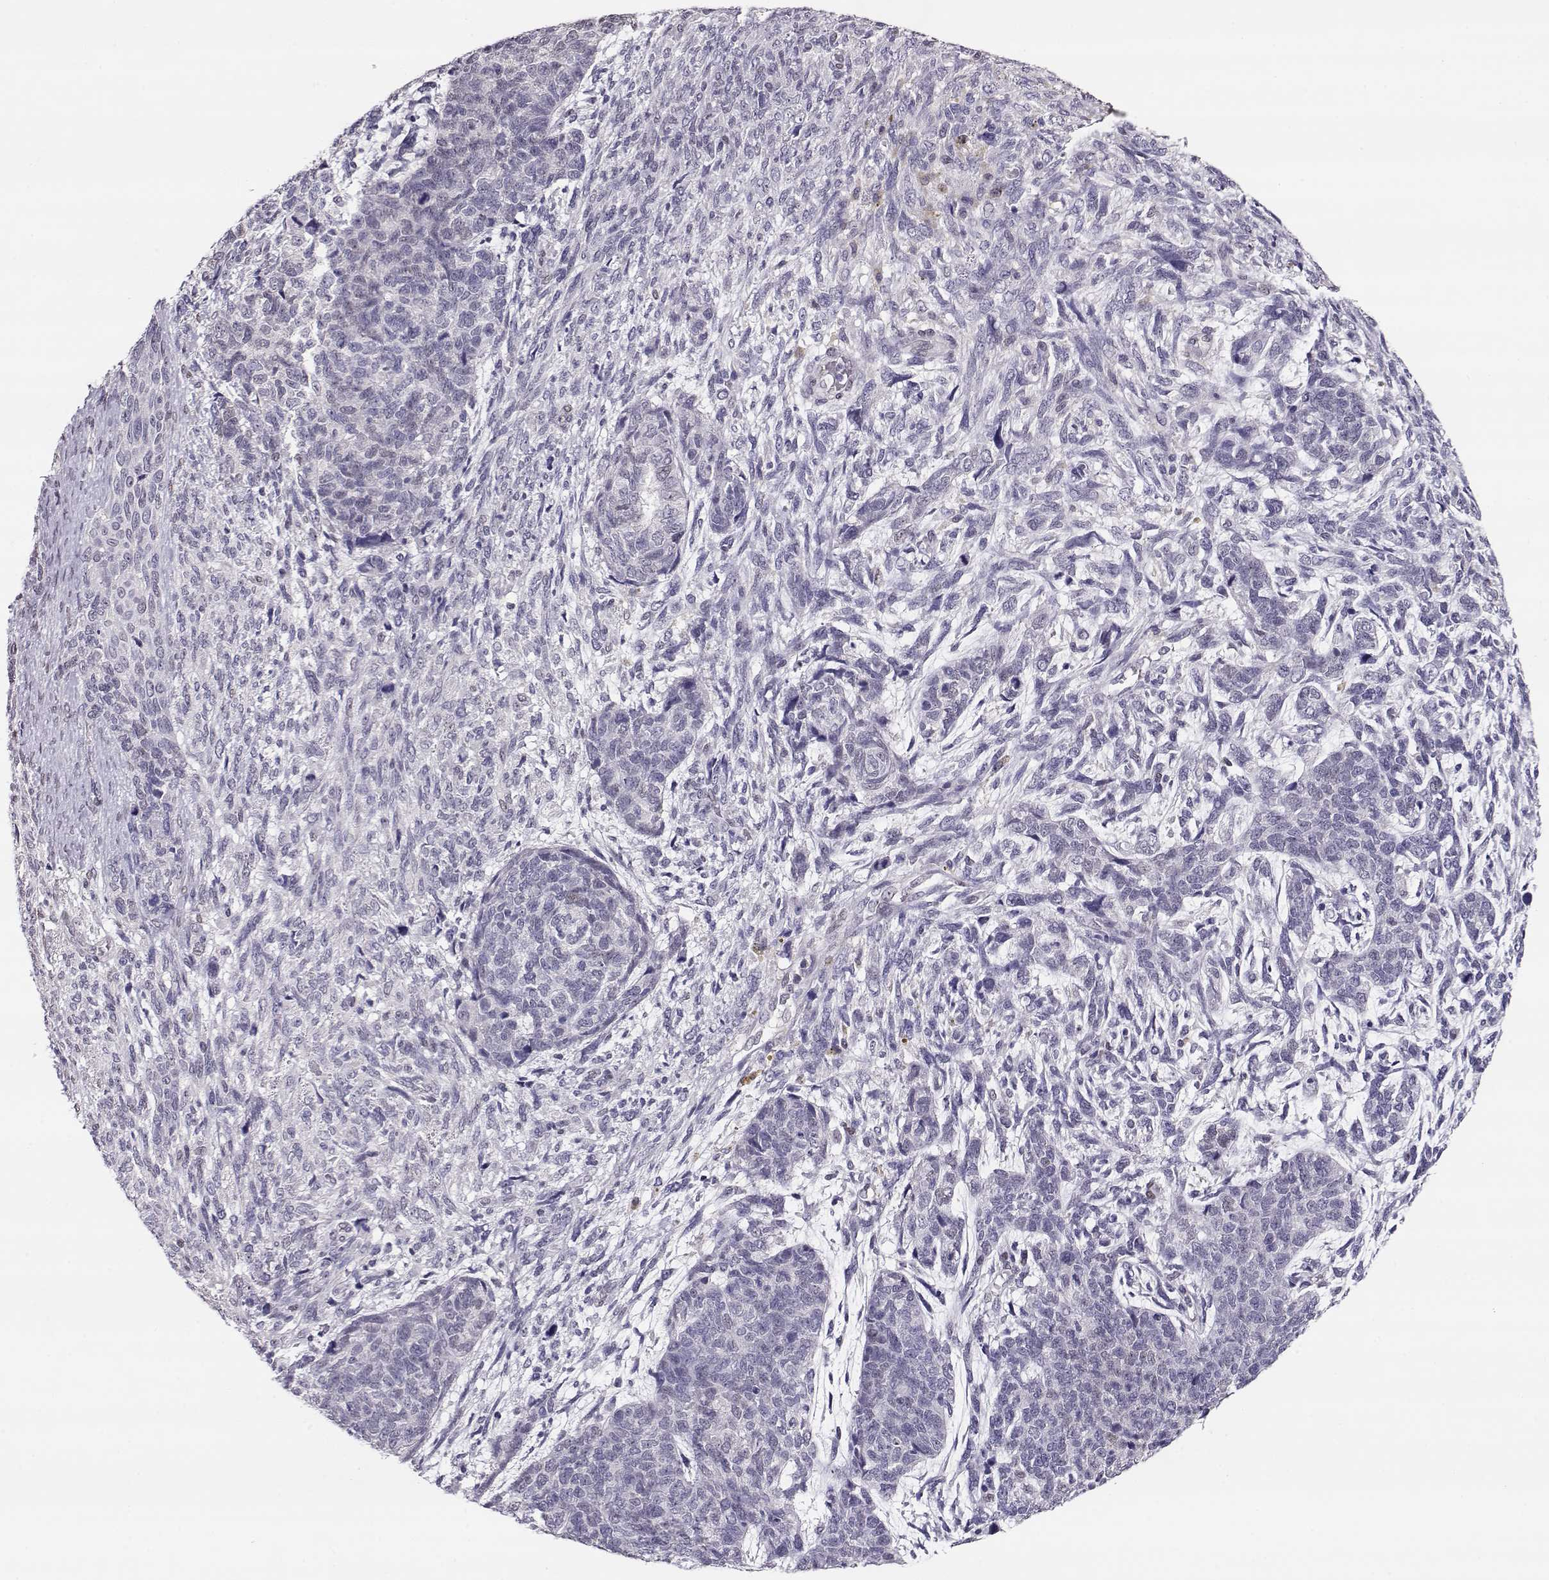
{"staining": {"intensity": "negative", "quantity": "none", "location": "none"}, "tissue": "cervical cancer", "cell_type": "Tumor cells", "image_type": "cancer", "snomed": [{"axis": "morphology", "description": "Squamous cell carcinoma, NOS"}, {"axis": "topography", "description": "Cervix"}], "caption": "Tumor cells show no significant protein expression in cervical cancer (squamous cell carcinoma).", "gene": "POLI", "patient": {"sex": "female", "age": 63}}